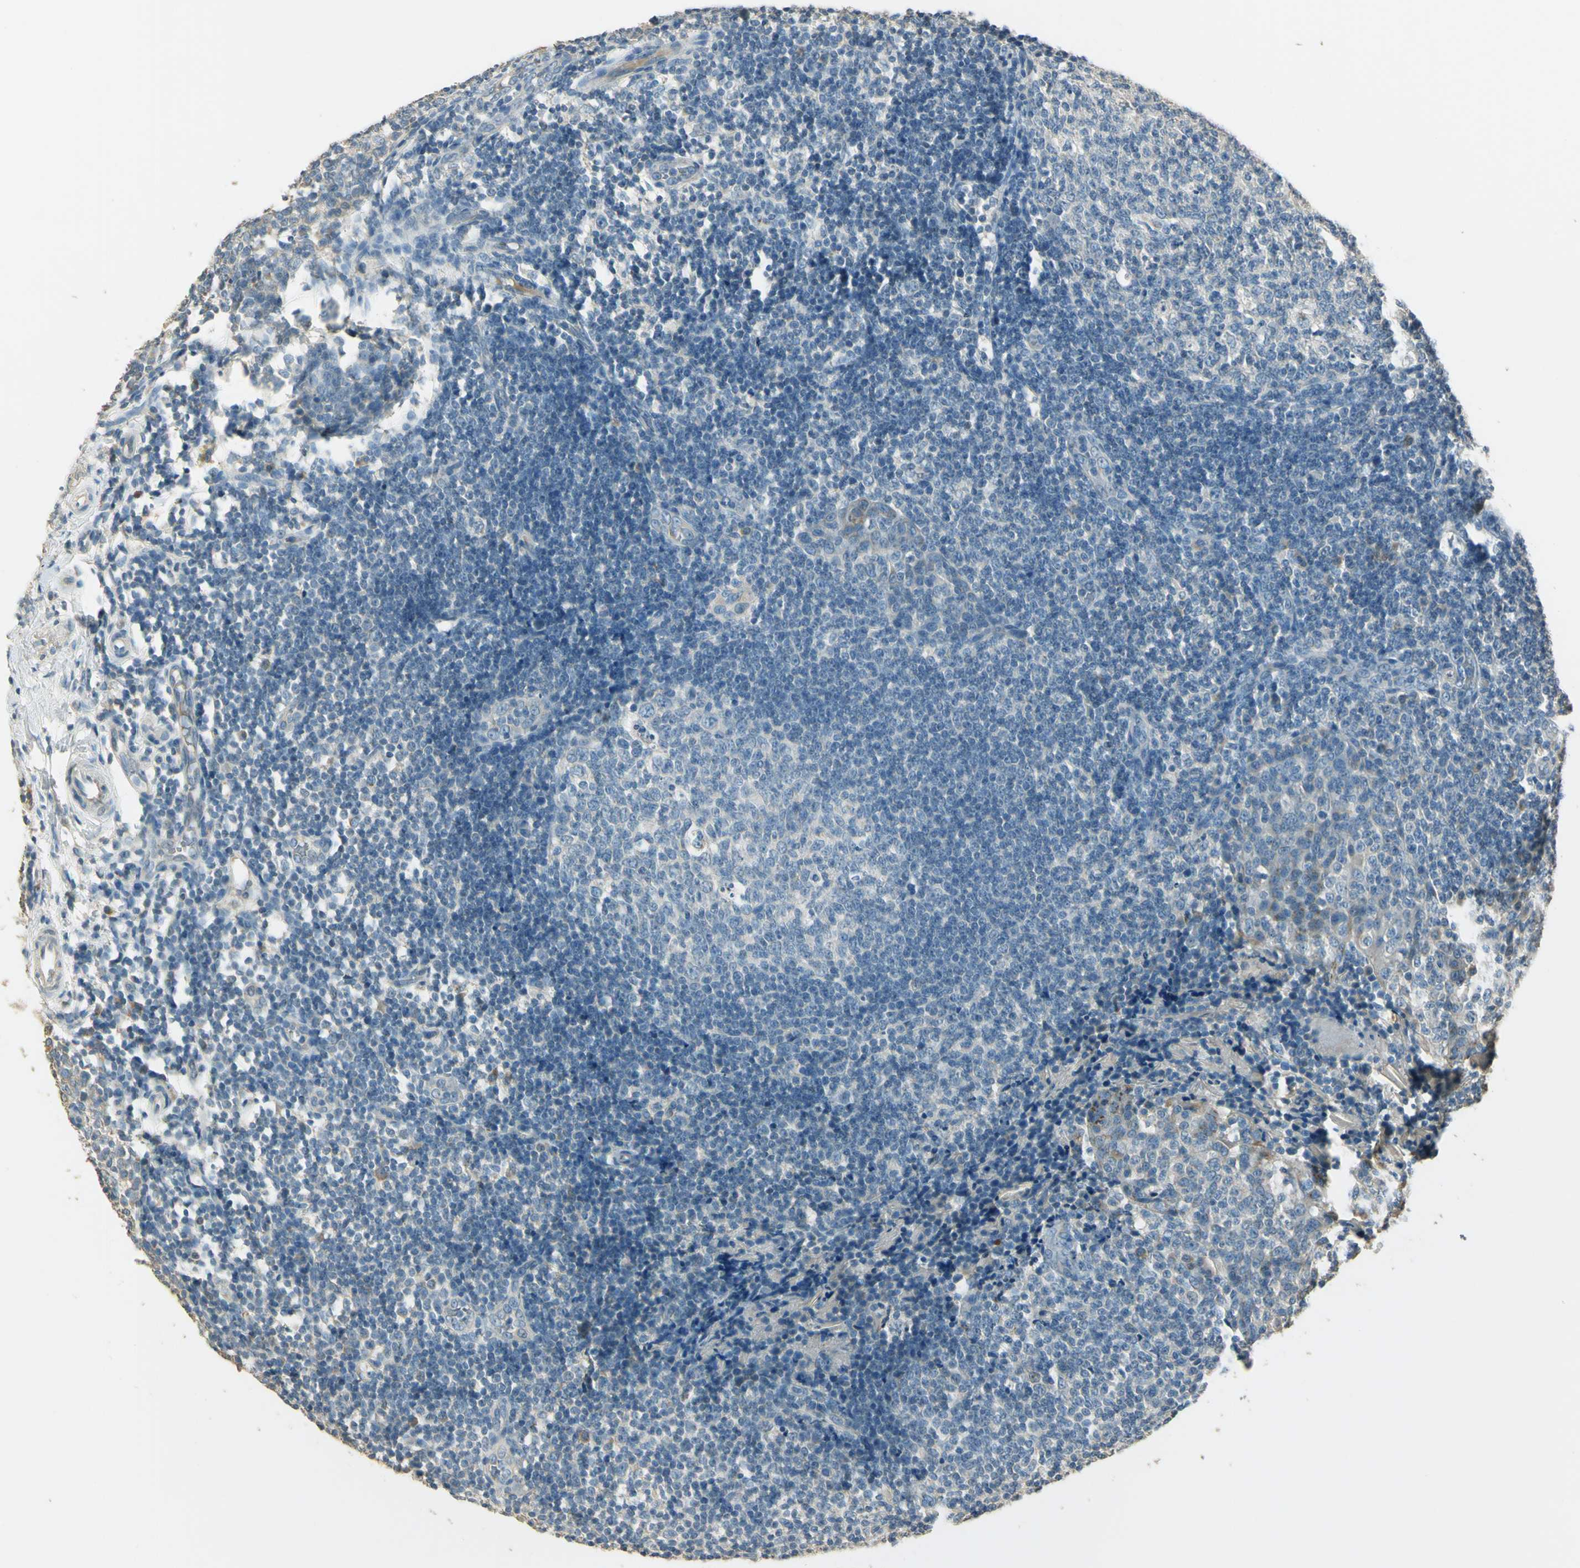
{"staining": {"intensity": "negative", "quantity": "none", "location": "none"}, "tissue": "tonsil", "cell_type": "Germinal center cells", "image_type": "normal", "snomed": [{"axis": "morphology", "description": "Normal tissue, NOS"}, {"axis": "topography", "description": "Tonsil"}], "caption": "Human tonsil stained for a protein using immunohistochemistry displays no expression in germinal center cells.", "gene": "UXS1", "patient": {"sex": "female", "age": 19}}